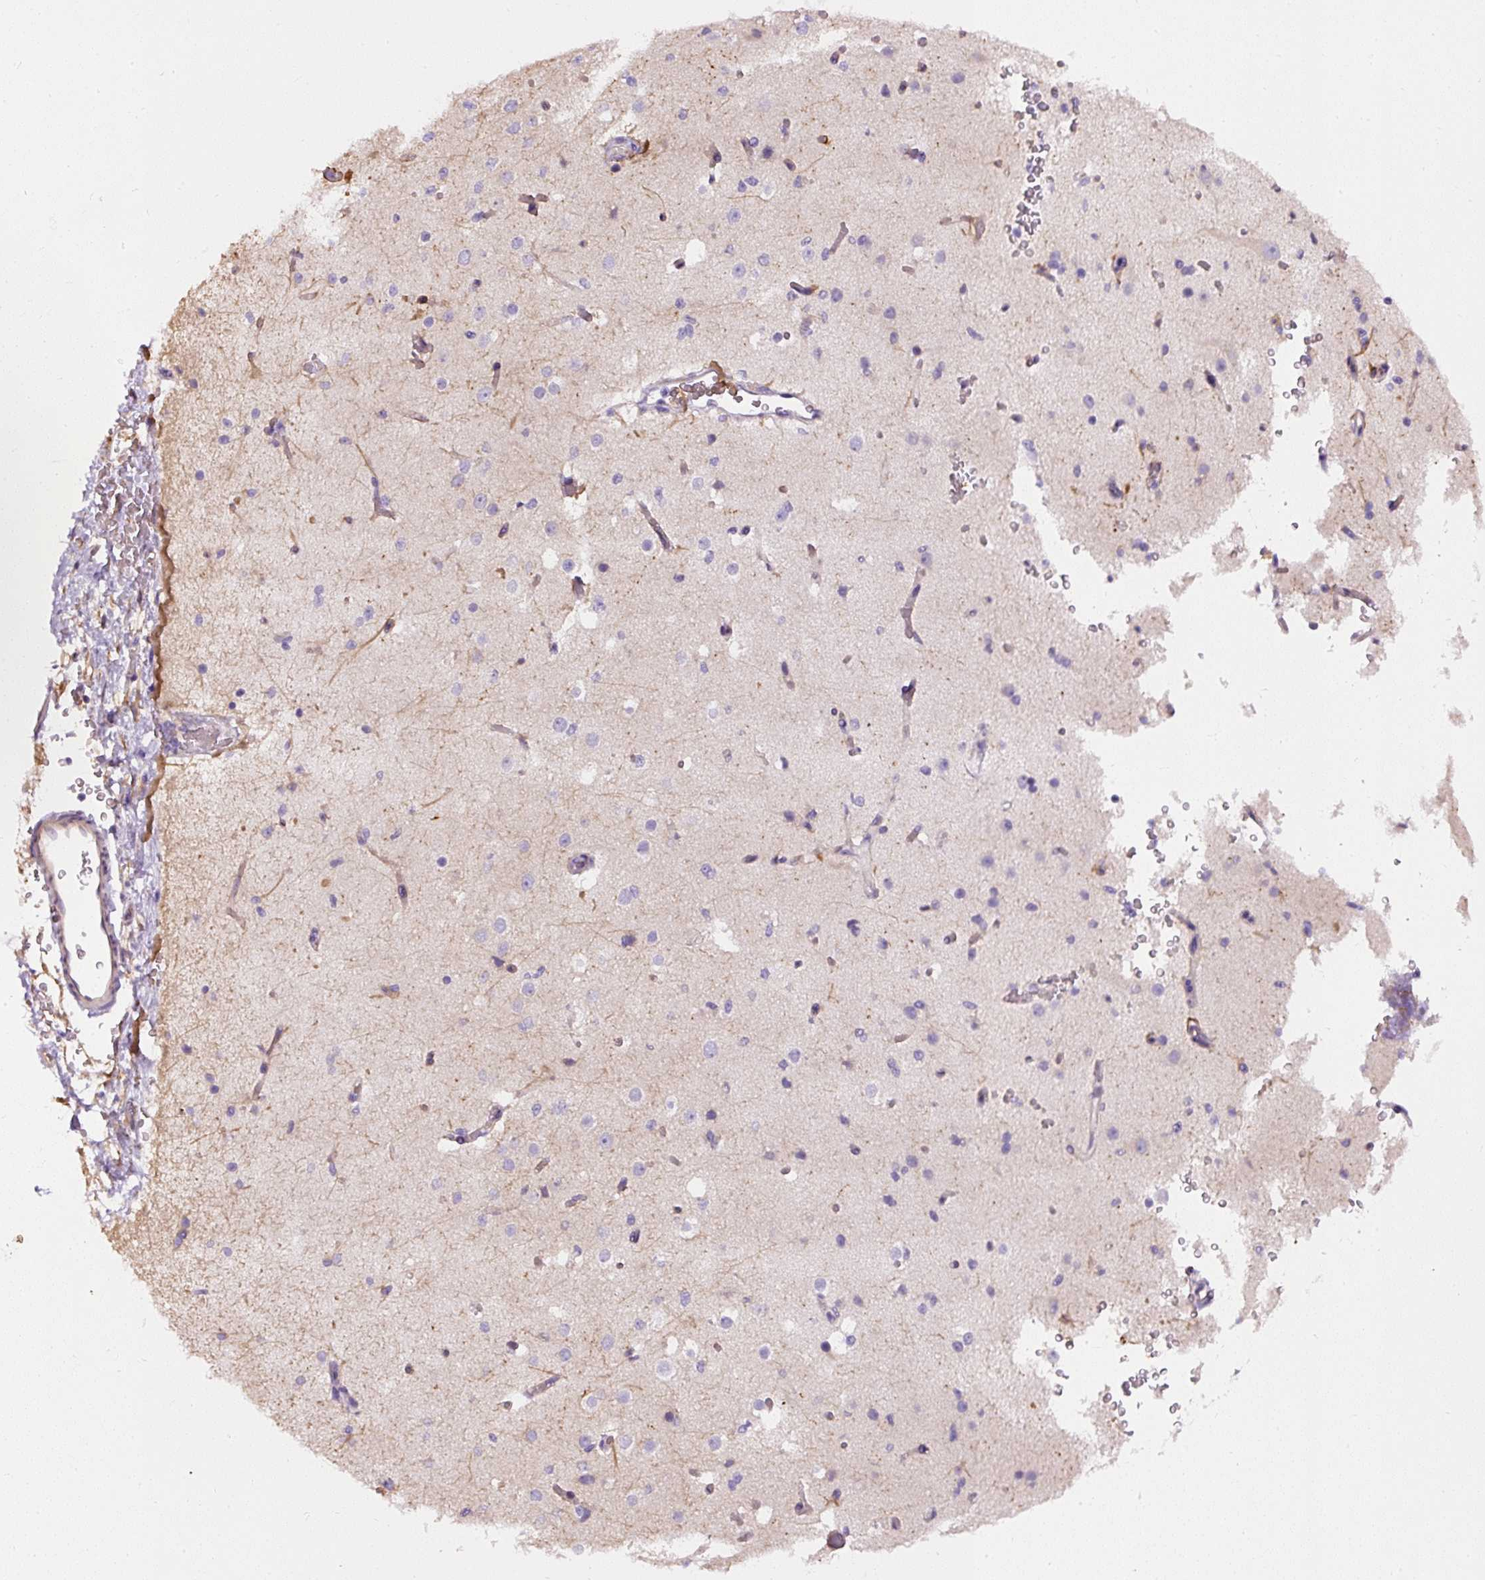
{"staining": {"intensity": "weak", "quantity": "25%-75%", "location": "cytoplasmic/membranous"}, "tissue": "cerebral cortex", "cell_type": "Endothelial cells", "image_type": "normal", "snomed": [{"axis": "morphology", "description": "Normal tissue, NOS"}, {"axis": "morphology", "description": "Inflammation, NOS"}, {"axis": "topography", "description": "Cerebral cortex"}], "caption": "About 25%-75% of endothelial cells in normal human cerebral cortex exhibit weak cytoplasmic/membranous protein expression as visualized by brown immunohistochemical staining.", "gene": "FAM149A", "patient": {"sex": "male", "age": 6}}